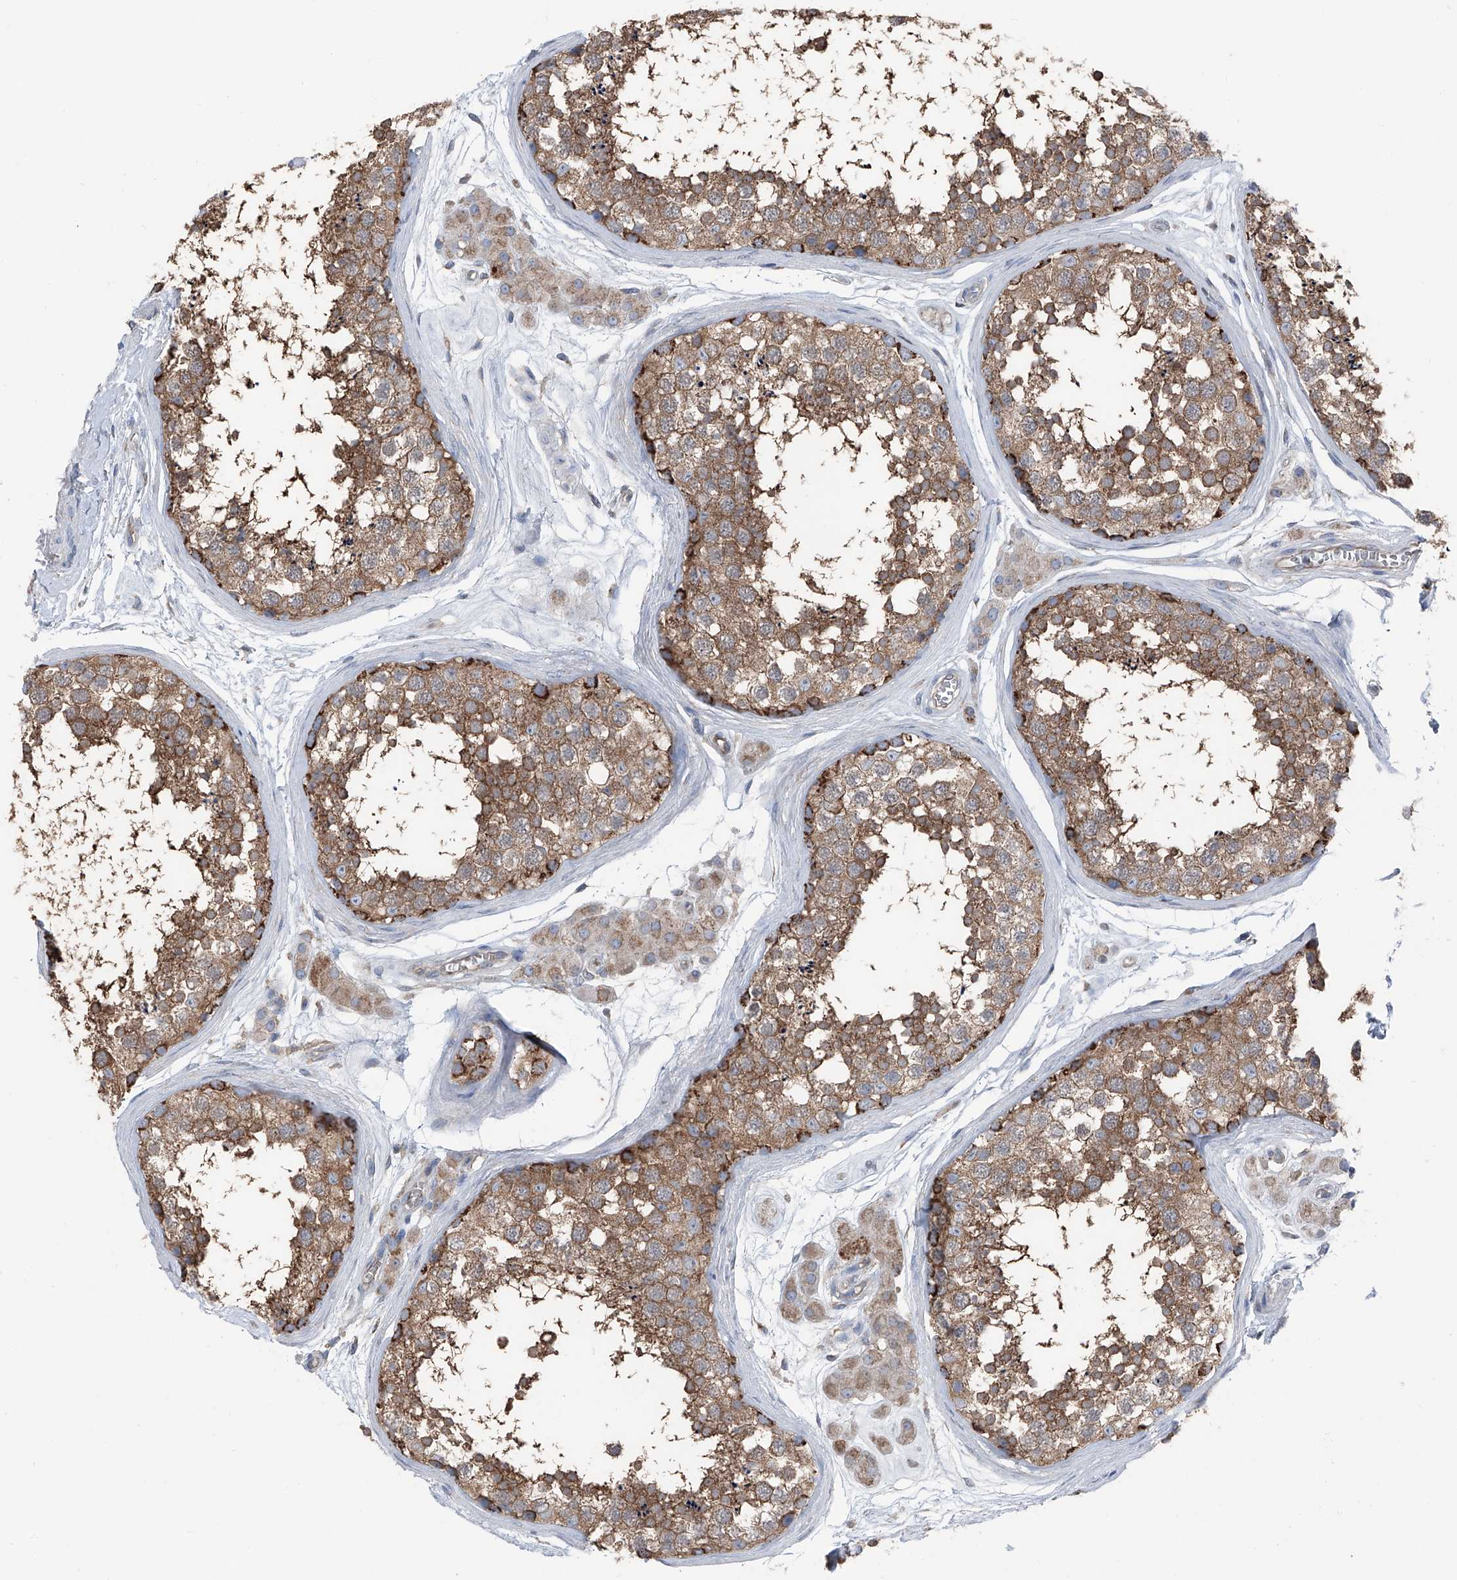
{"staining": {"intensity": "moderate", "quantity": "25%-75%", "location": "cytoplasmic/membranous"}, "tissue": "testis", "cell_type": "Cells in seminiferous ducts", "image_type": "normal", "snomed": [{"axis": "morphology", "description": "Normal tissue, NOS"}, {"axis": "topography", "description": "Testis"}], "caption": "Human testis stained with a brown dye exhibits moderate cytoplasmic/membranous positive staining in about 25%-75% of cells in seminiferous ducts.", "gene": "GPR142", "patient": {"sex": "male", "age": 56}}